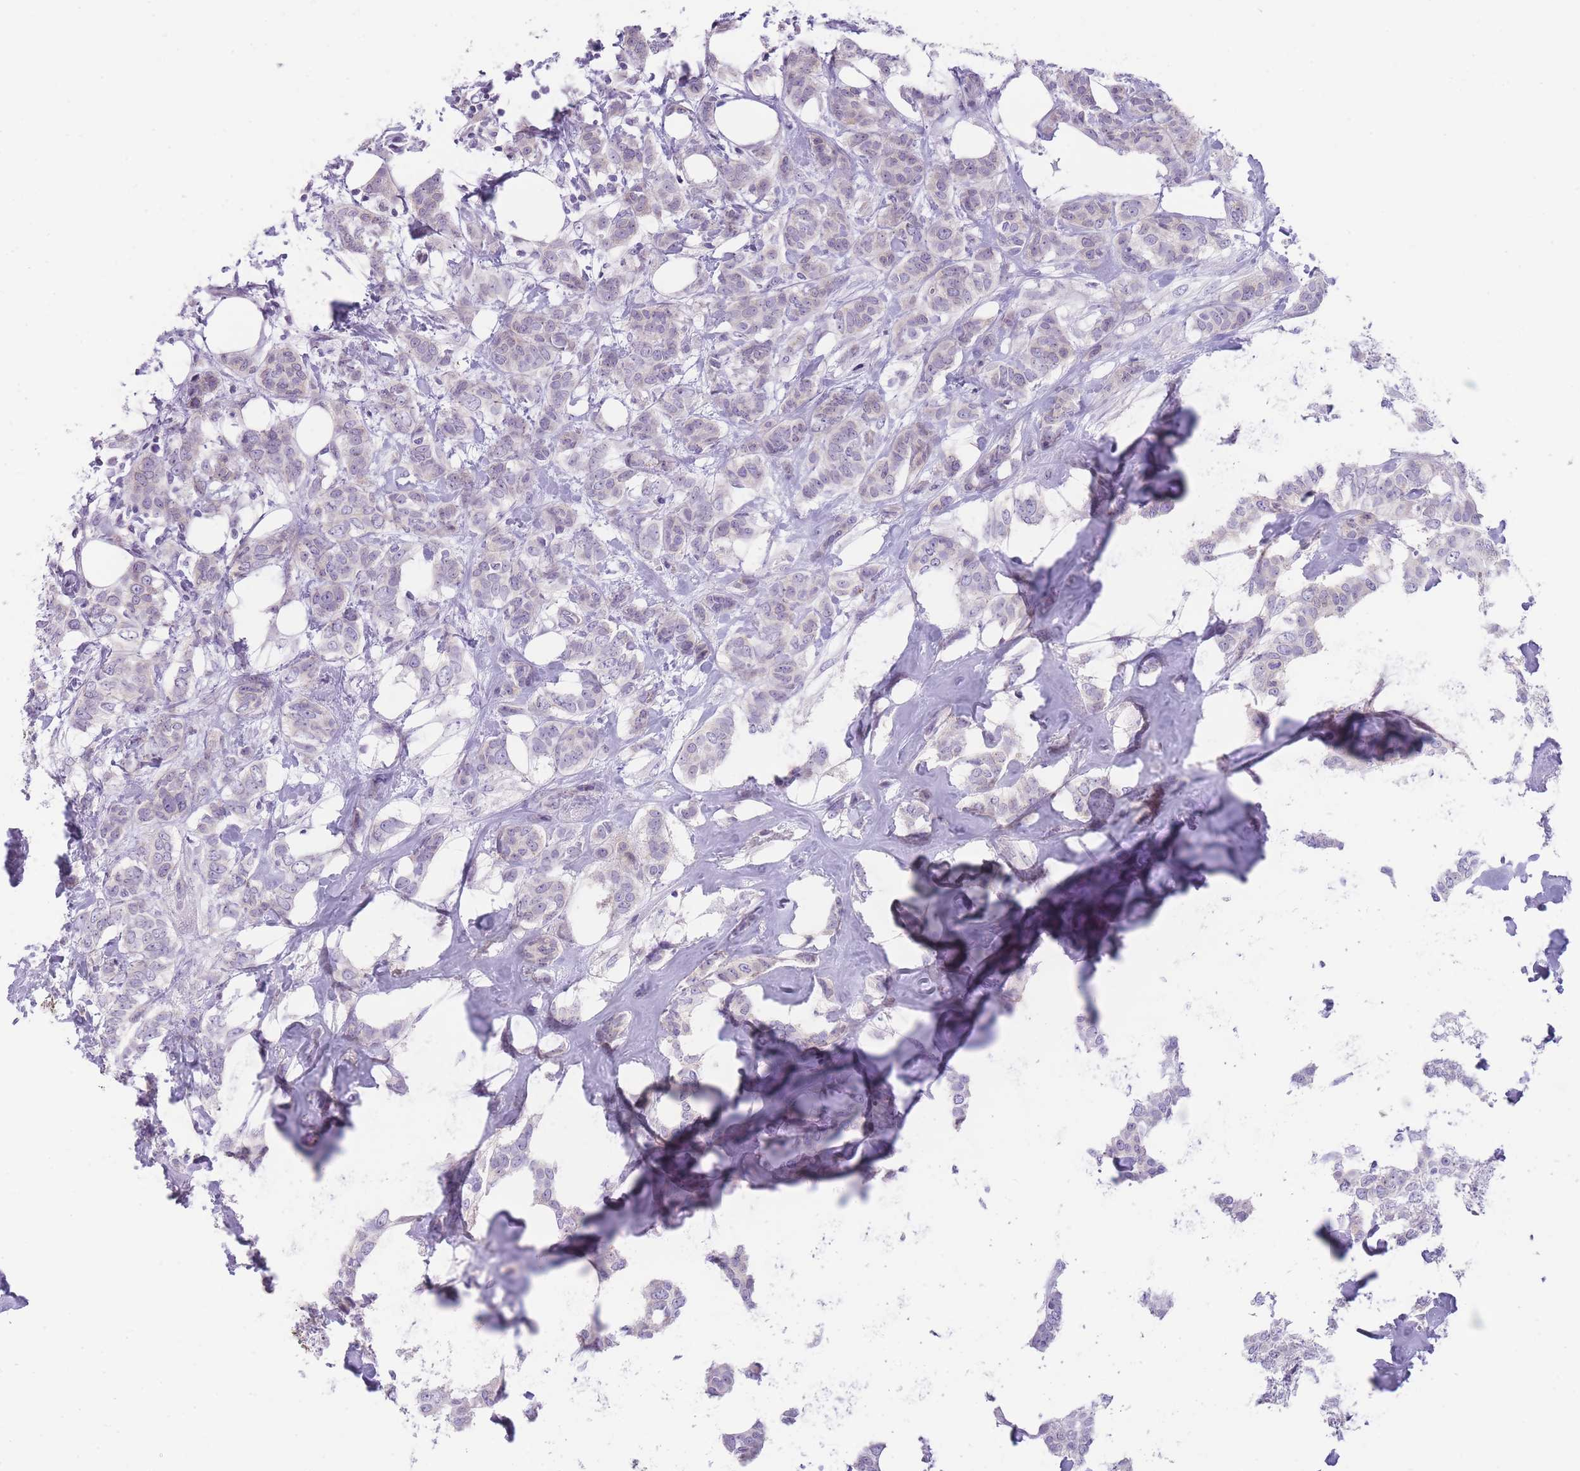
{"staining": {"intensity": "negative", "quantity": "none", "location": "none"}, "tissue": "breast cancer", "cell_type": "Tumor cells", "image_type": "cancer", "snomed": [{"axis": "morphology", "description": "Duct carcinoma"}, {"axis": "topography", "description": "Breast"}], "caption": "Invasive ductal carcinoma (breast) stained for a protein using immunohistochemistry shows no staining tumor cells.", "gene": "OR11H12", "patient": {"sex": "female", "age": 72}}